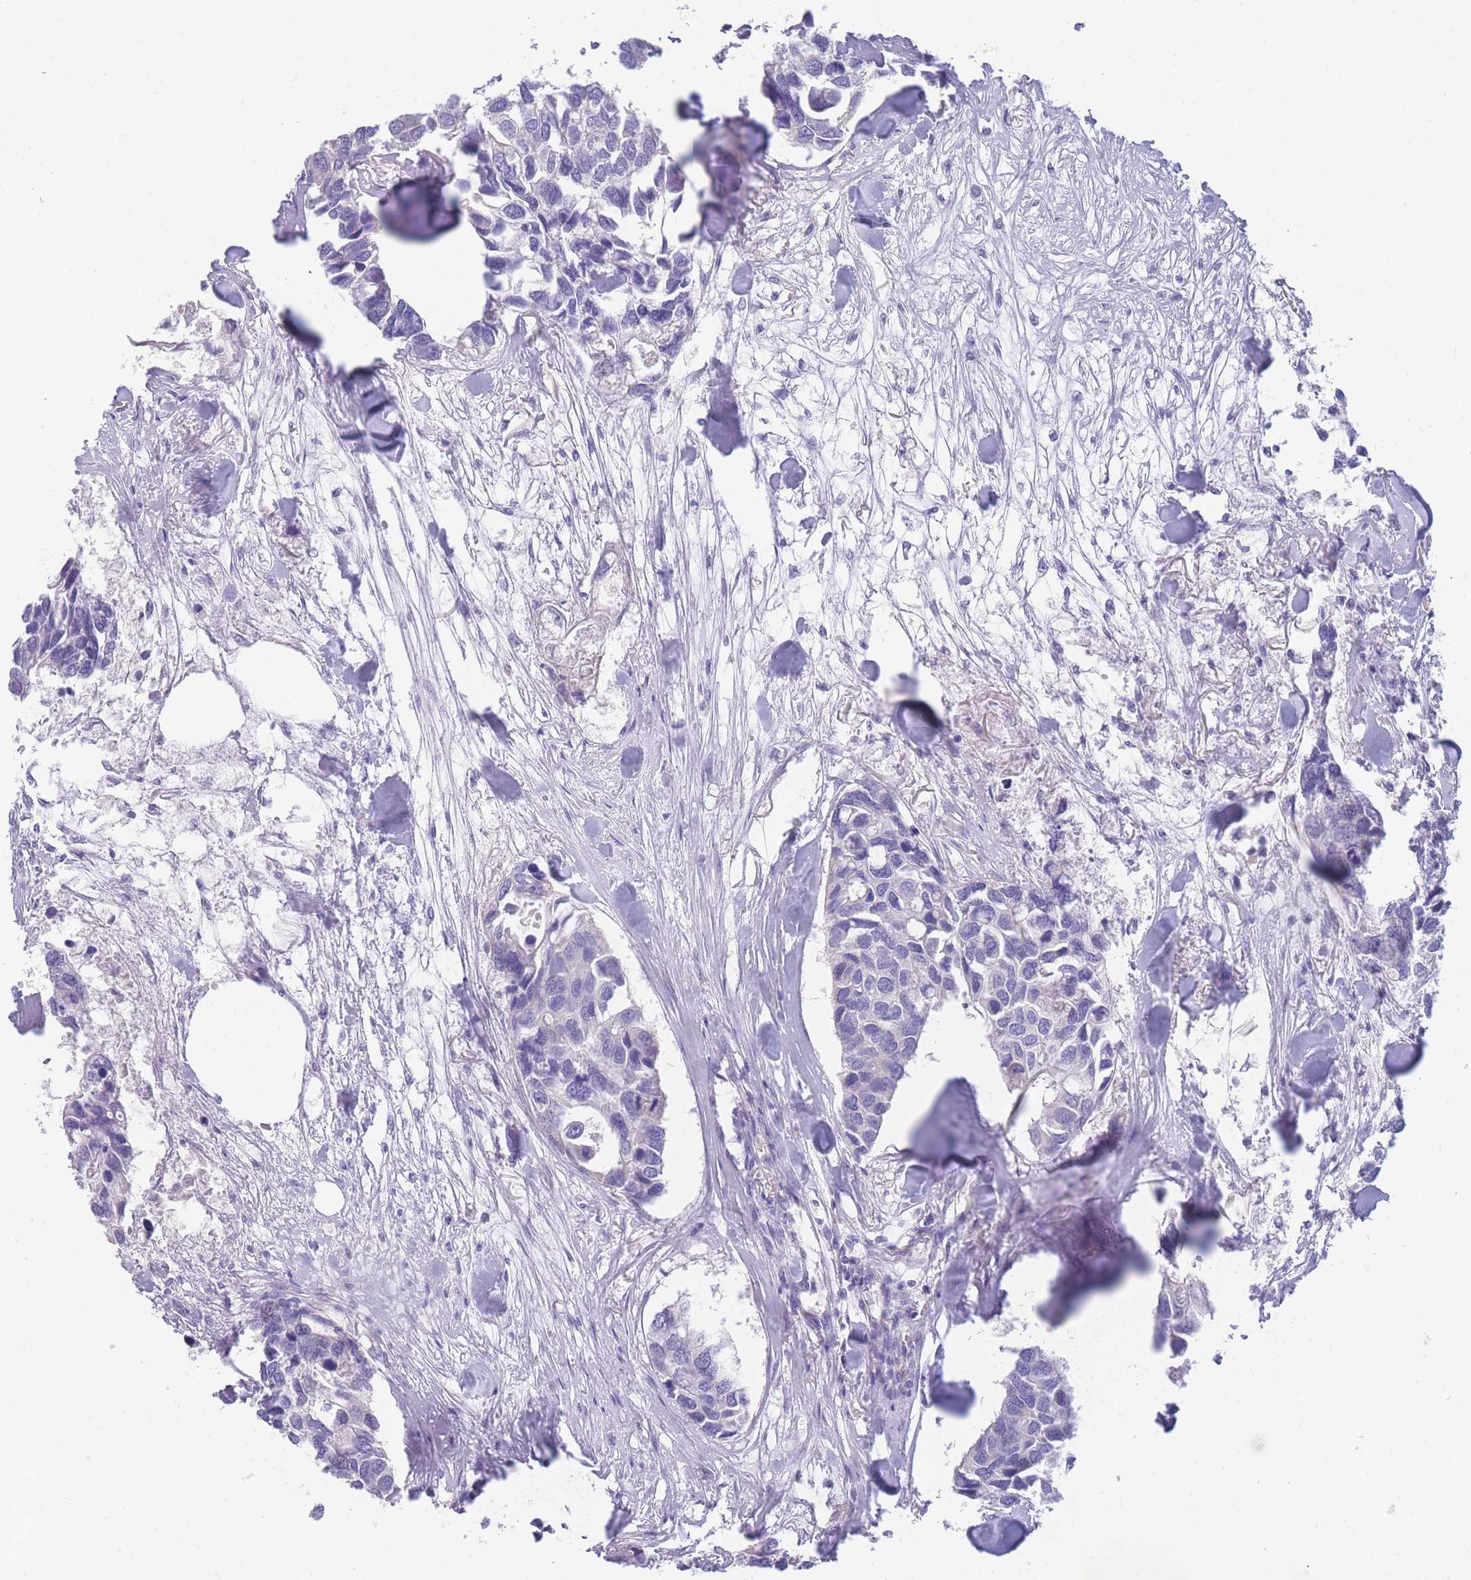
{"staining": {"intensity": "negative", "quantity": "none", "location": "none"}, "tissue": "breast cancer", "cell_type": "Tumor cells", "image_type": "cancer", "snomed": [{"axis": "morphology", "description": "Duct carcinoma"}, {"axis": "topography", "description": "Breast"}], "caption": "Micrograph shows no protein staining in tumor cells of breast invasive ductal carcinoma tissue. (Stains: DAB (3,3'-diaminobenzidine) immunohistochemistry with hematoxylin counter stain, Microscopy: brightfield microscopy at high magnification).", "gene": "DHRS11", "patient": {"sex": "female", "age": 83}}